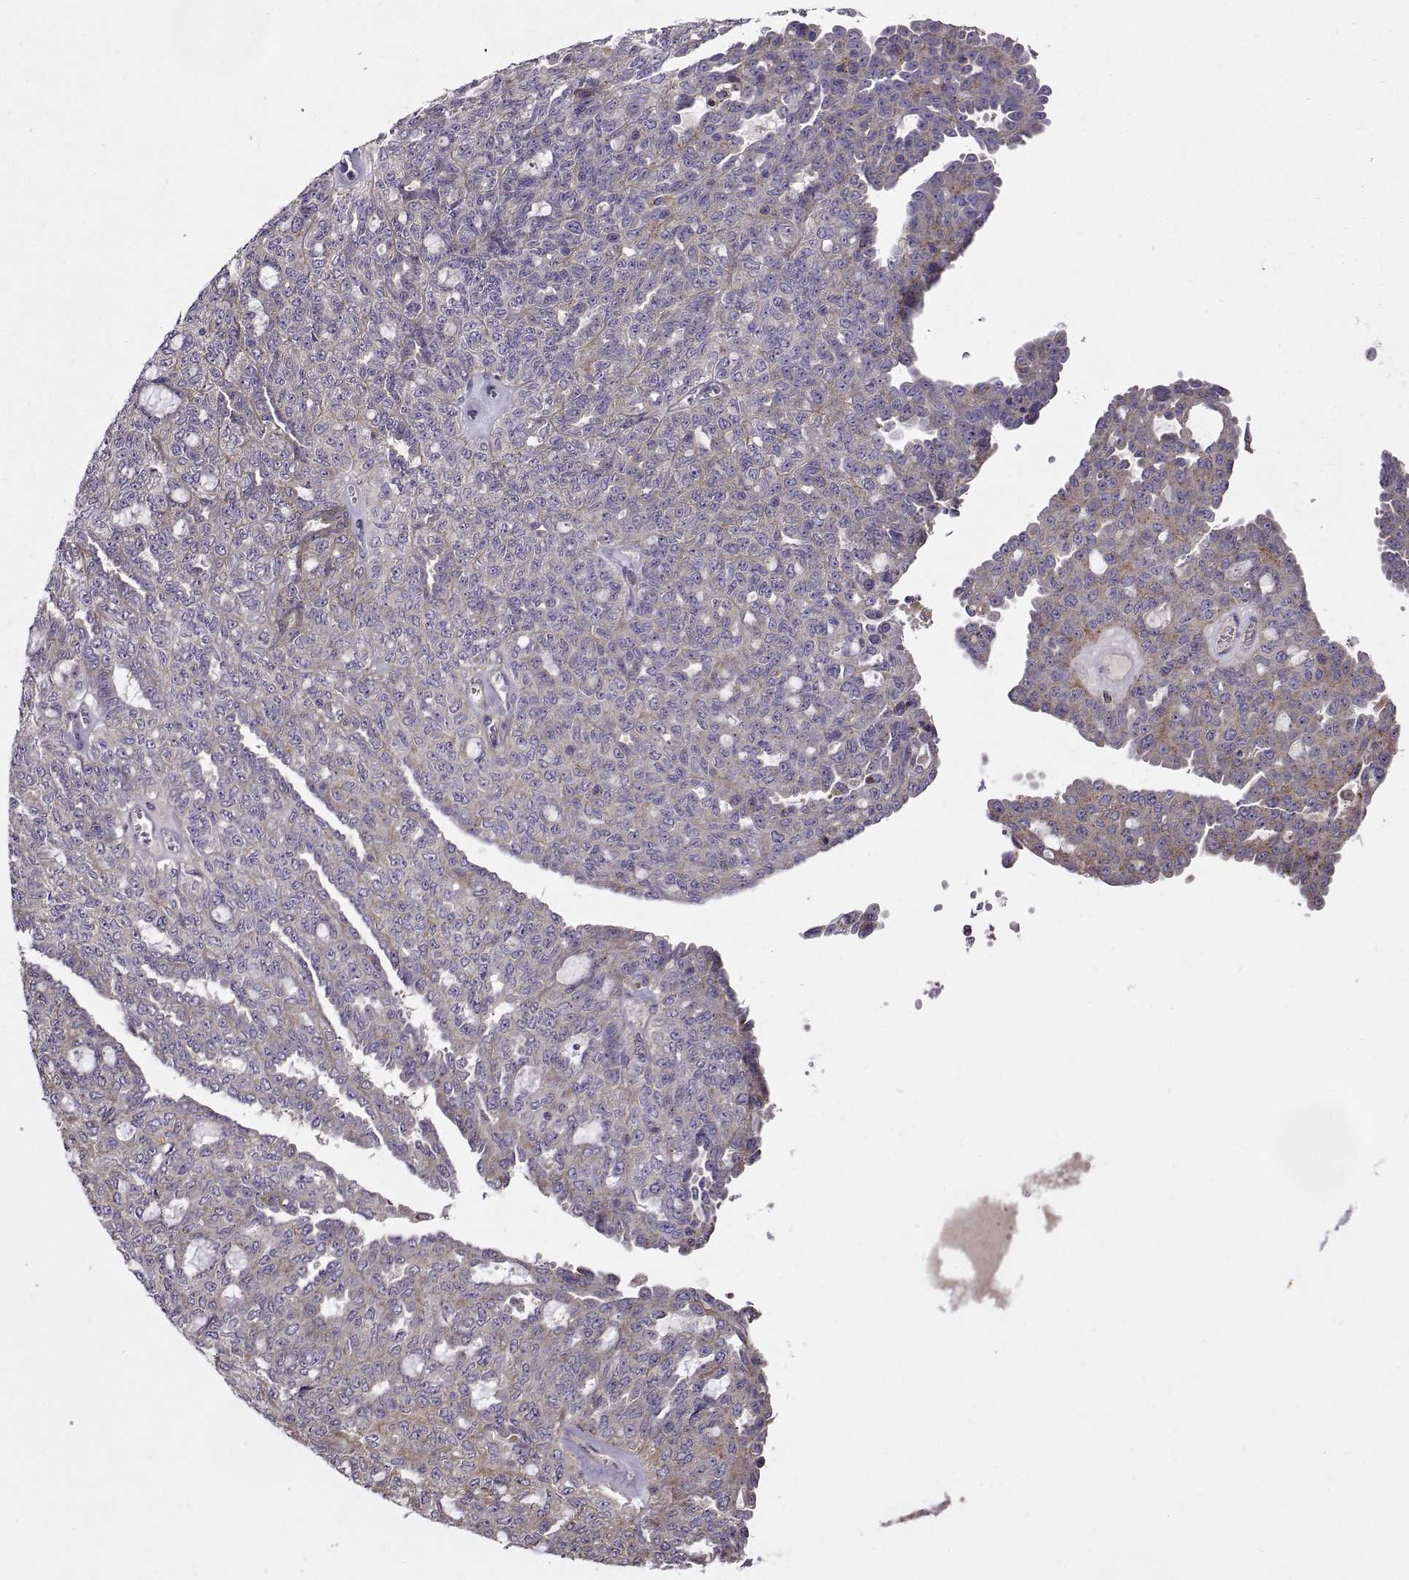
{"staining": {"intensity": "weak", "quantity": "25%-75%", "location": "cytoplasmic/membranous"}, "tissue": "ovarian cancer", "cell_type": "Tumor cells", "image_type": "cancer", "snomed": [{"axis": "morphology", "description": "Cystadenocarcinoma, serous, NOS"}, {"axis": "topography", "description": "Ovary"}], "caption": "This photomicrograph displays immunohistochemistry staining of human ovarian cancer (serous cystadenocarcinoma), with low weak cytoplasmic/membranous positivity in about 25%-75% of tumor cells.", "gene": "ARSL", "patient": {"sex": "female", "age": 71}}